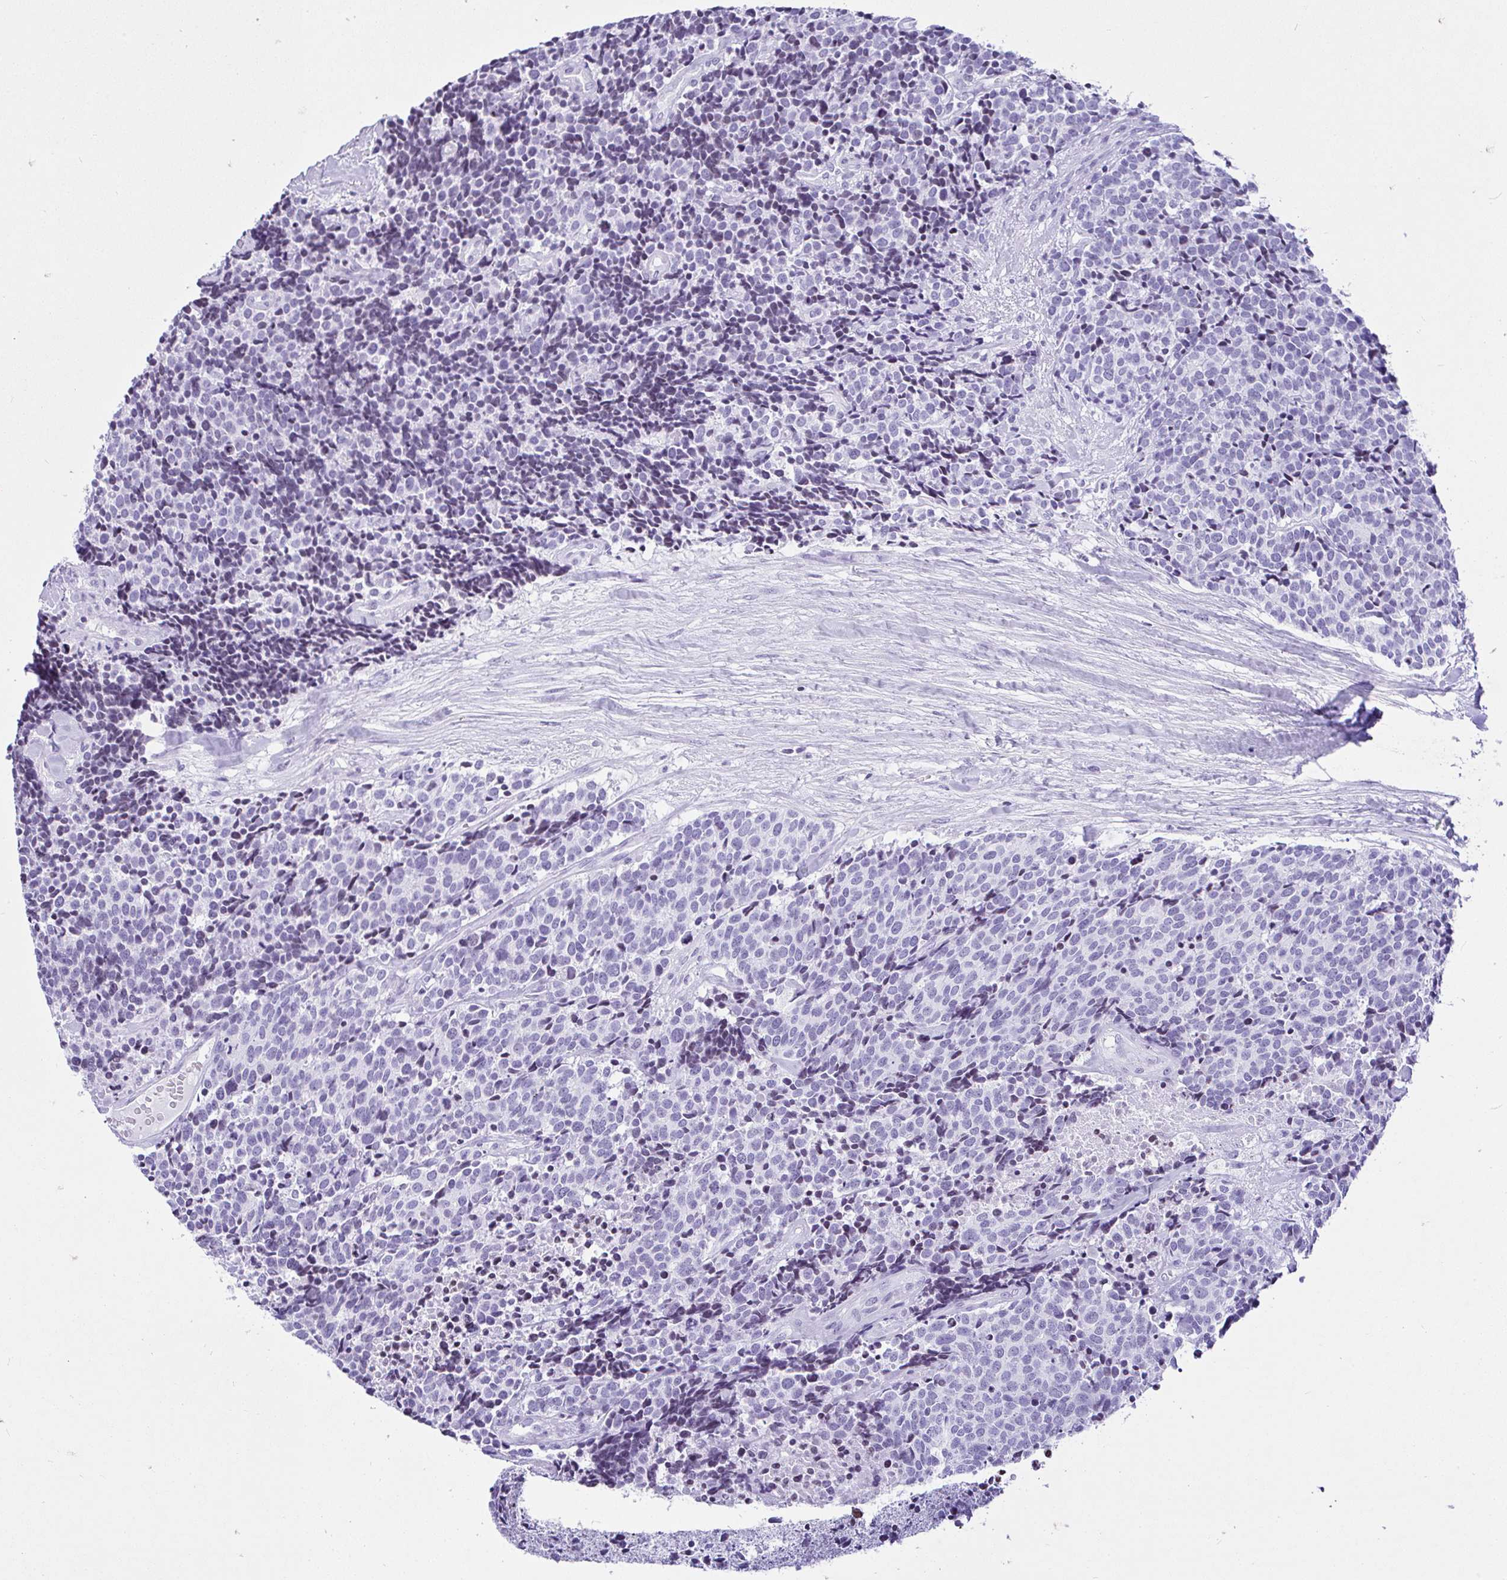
{"staining": {"intensity": "negative", "quantity": "none", "location": "none"}, "tissue": "carcinoid", "cell_type": "Tumor cells", "image_type": "cancer", "snomed": [{"axis": "morphology", "description": "Carcinoid, malignant, NOS"}, {"axis": "topography", "description": "Skin"}], "caption": "This is an immunohistochemistry histopathology image of human carcinoid. There is no positivity in tumor cells.", "gene": "KRT27", "patient": {"sex": "female", "age": 79}}